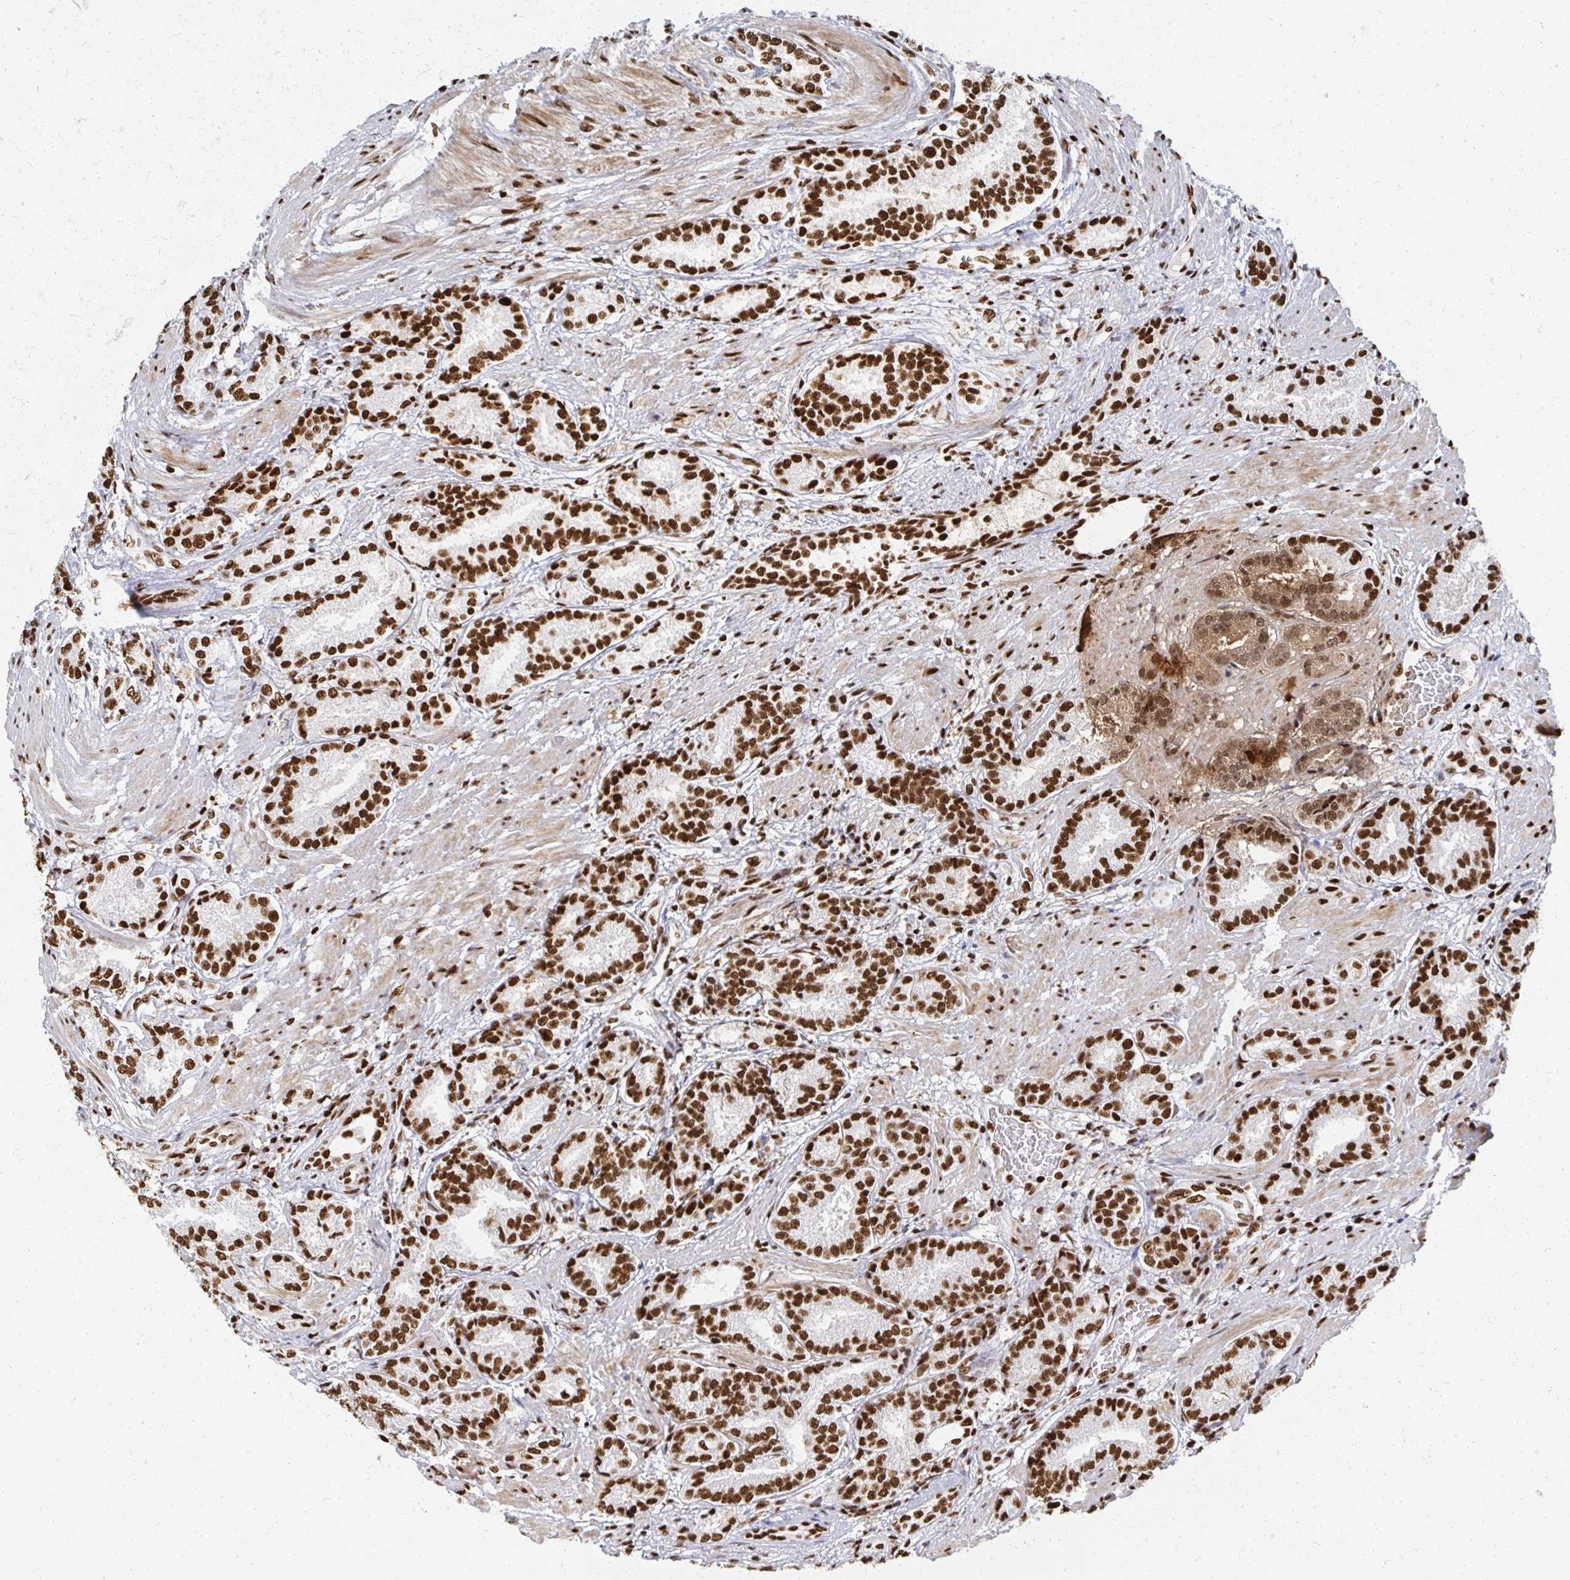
{"staining": {"intensity": "strong", "quantity": ">75%", "location": "nuclear"}, "tissue": "prostate cancer", "cell_type": "Tumor cells", "image_type": "cancer", "snomed": [{"axis": "morphology", "description": "Adenocarcinoma, High grade"}, {"axis": "topography", "description": "Prostate and seminal vesicle, NOS"}], "caption": "DAB (3,3'-diaminobenzidine) immunohistochemical staining of prostate cancer reveals strong nuclear protein positivity in approximately >75% of tumor cells.", "gene": "RBBP7", "patient": {"sex": "male", "age": 61}}